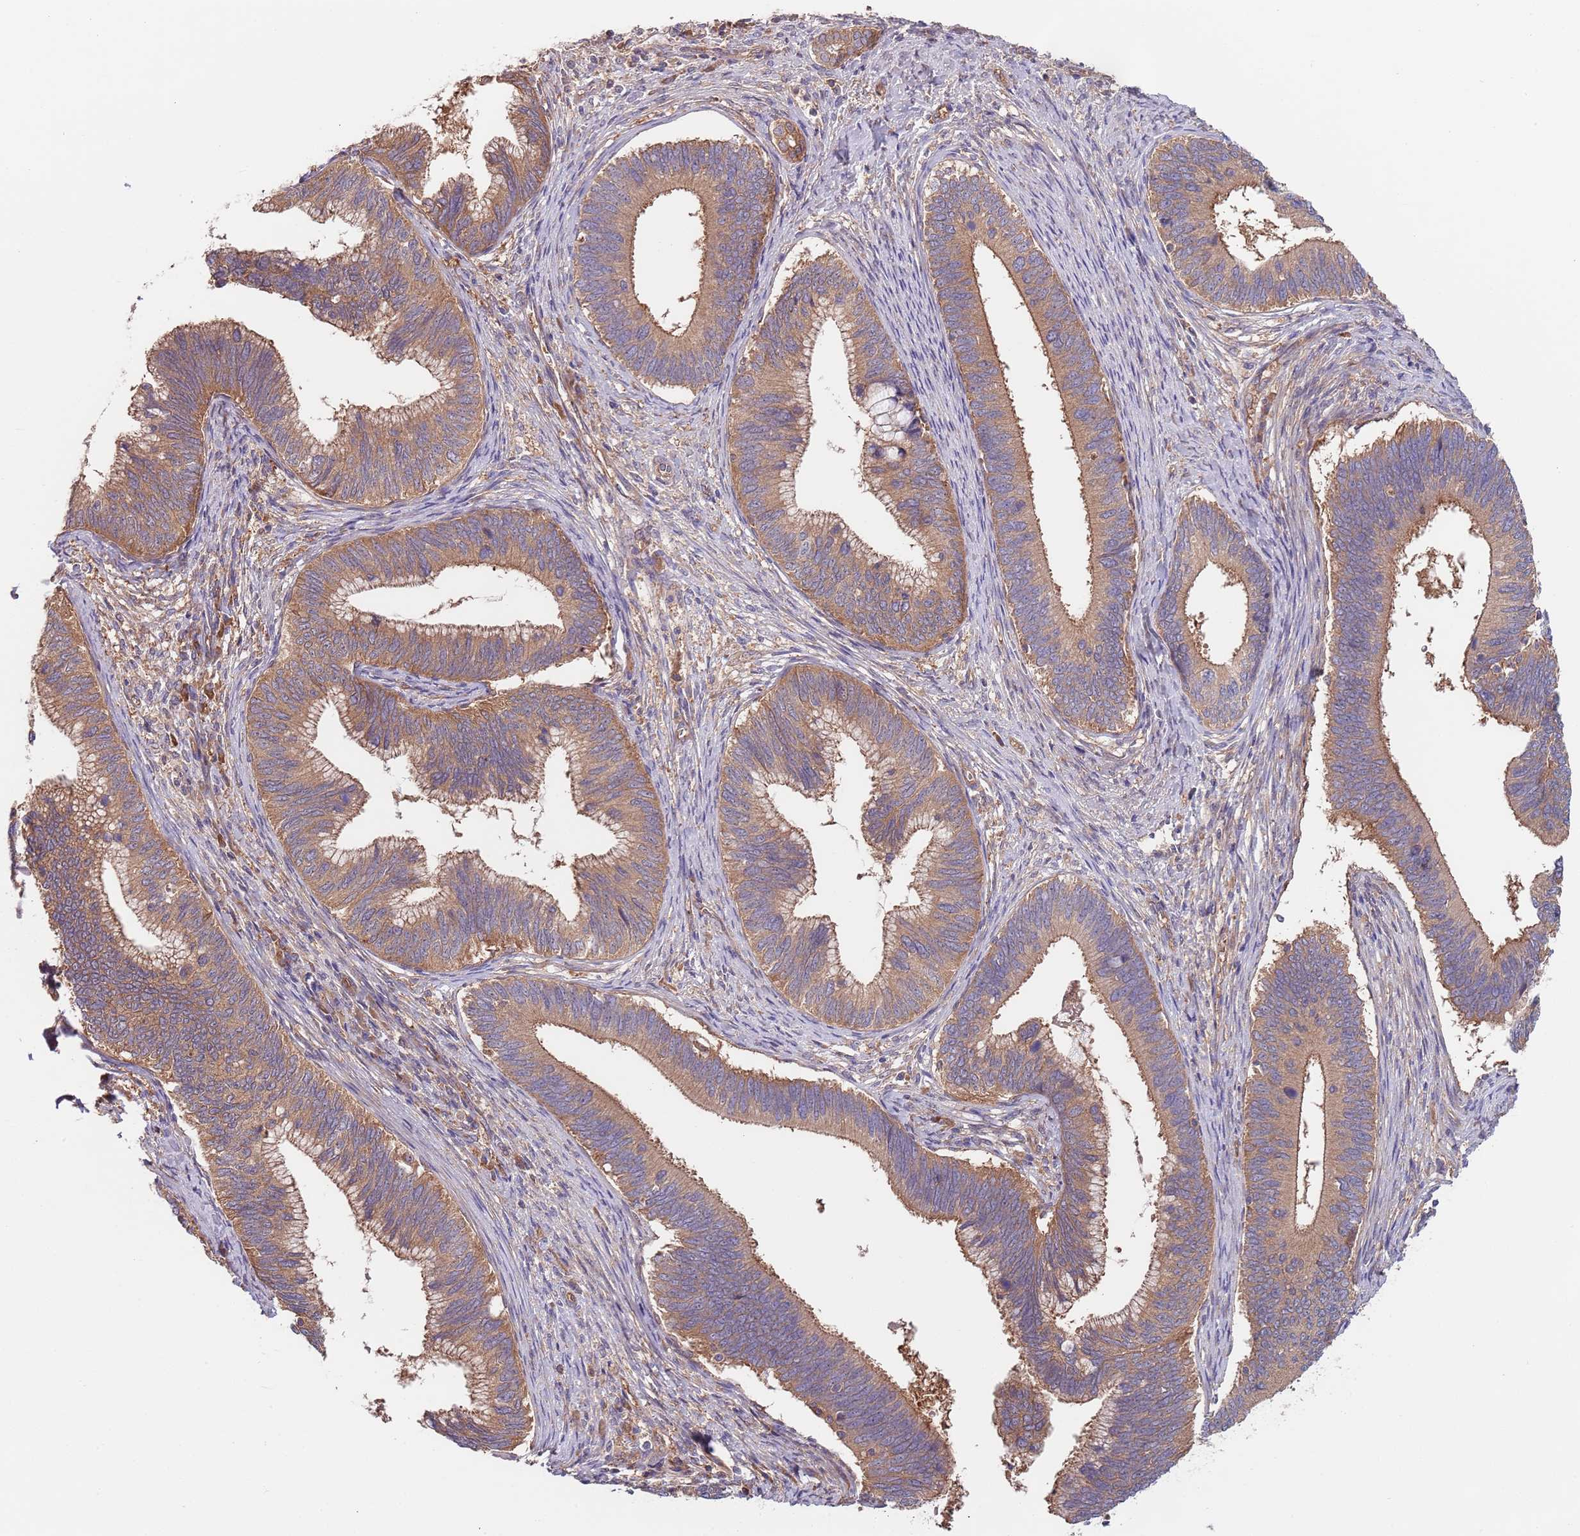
{"staining": {"intensity": "moderate", "quantity": ">75%", "location": "cytoplasmic/membranous"}, "tissue": "cervical cancer", "cell_type": "Tumor cells", "image_type": "cancer", "snomed": [{"axis": "morphology", "description": "Adenocarcinoma, NOS"}, {"axis": "topography", "description": "Cervix"}], "caption": "High-magnification brightfield microscopy of cervical adenocarcinoma stained with DAB (brown) and counterstained with hematoxylin (blue). tumor cells exhibit moderate cytoplasmic/membranous staining is identified in approximately>75% of cells. (DAB (3,3'-diaminobenzidine) = brown stain, brightfield microscopy at high magnification).", "gene": "EIF3F", "patient": {"sex": "female", "age": 42}}